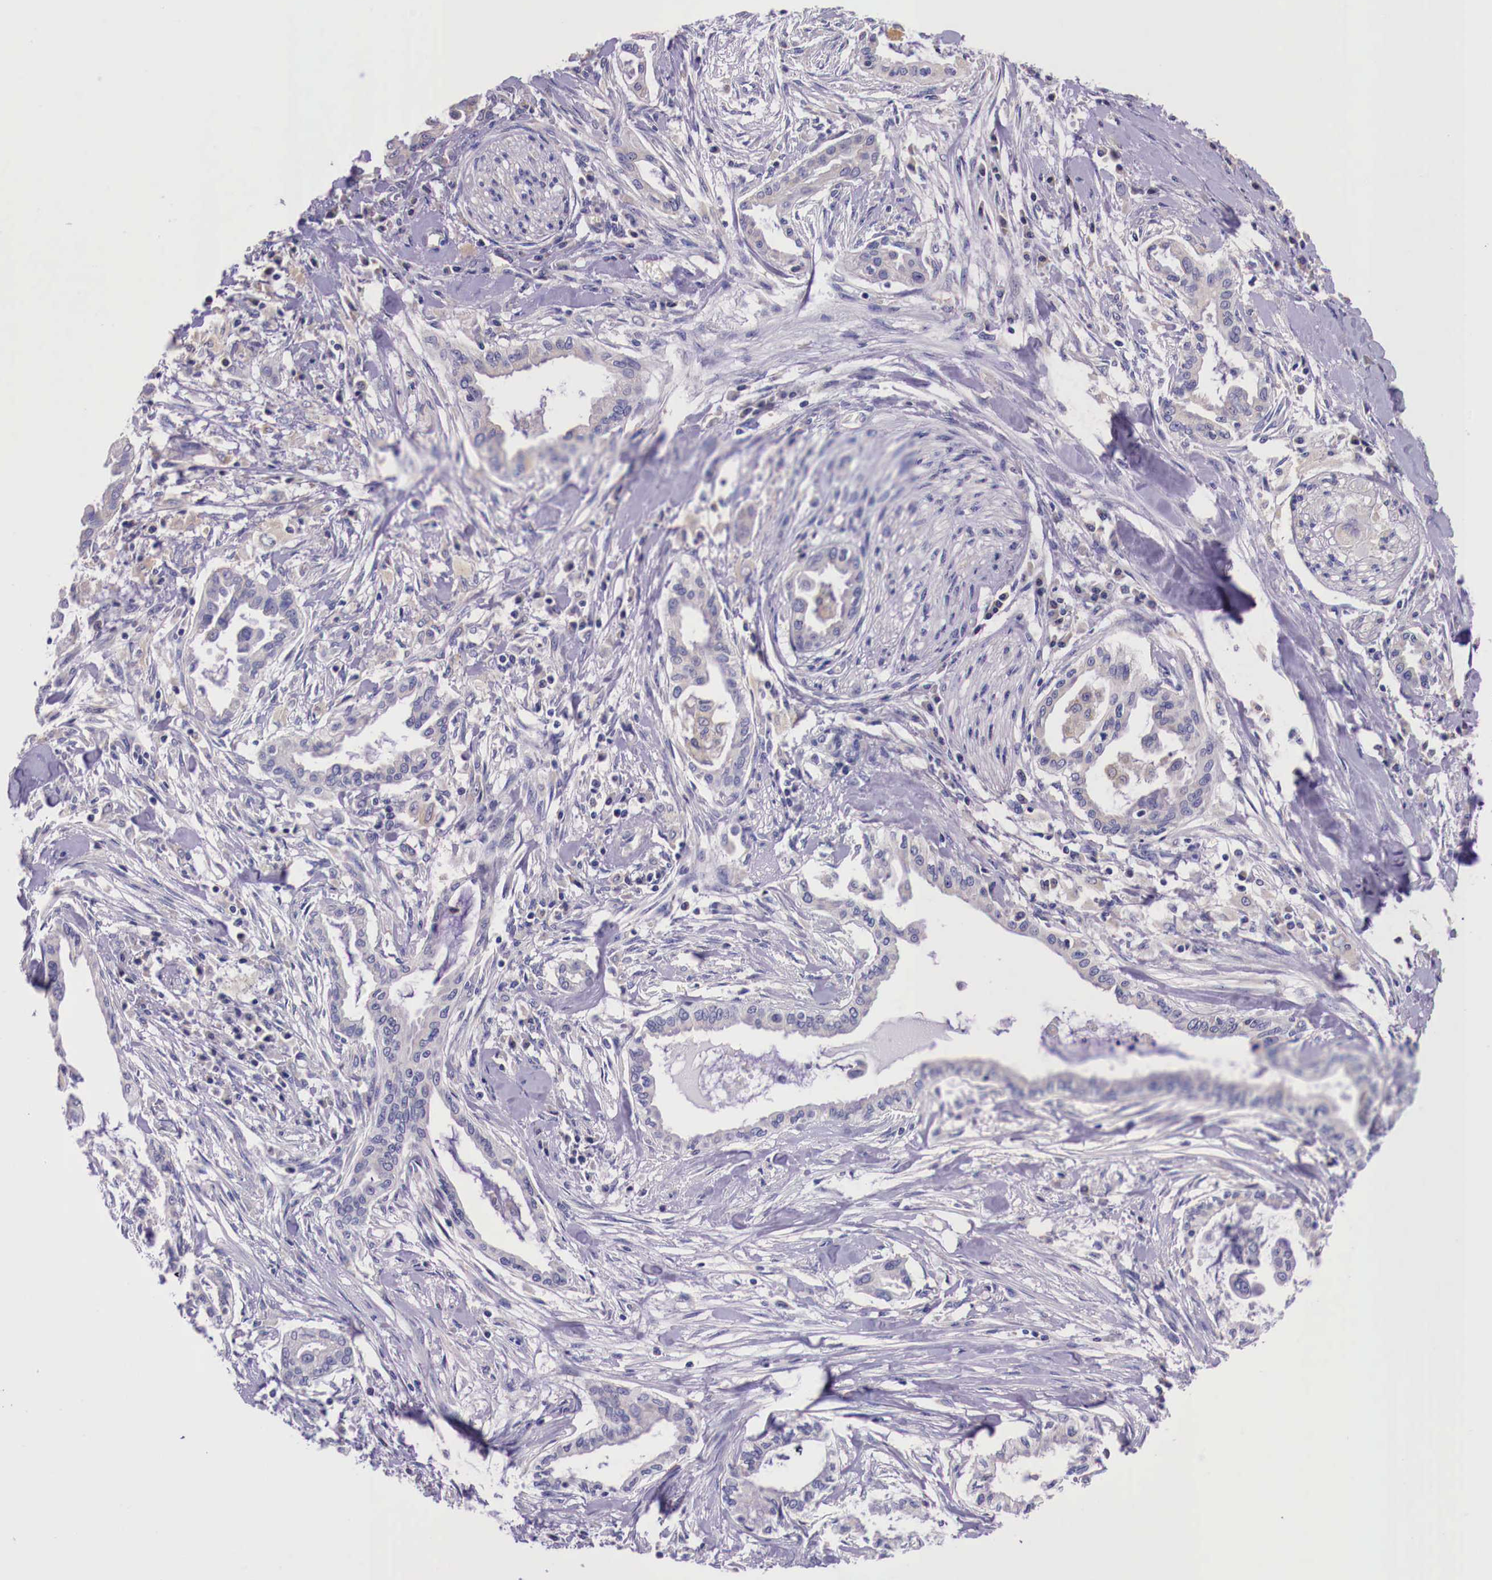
{"staining": {"intensity": "weak", "quantity": "<25%", "location": "cytoplasmic/membranous"}, "tissue": "pancreatic cancer", "cell_type": "Tumor cells", "image_type": "cancer", "snomed": [{"axis": "morphology", "description": "Adenocarcinoma, NOS"}, {"axis": "topography", "description": "Pancreas"}], "caption": "Protein analysis of adenocarcinoma (pancreatic) reveals no significant staining in tumor cells.", "gene": "GRIPAP1", "patient": {"sex": "female", "age": 64}}